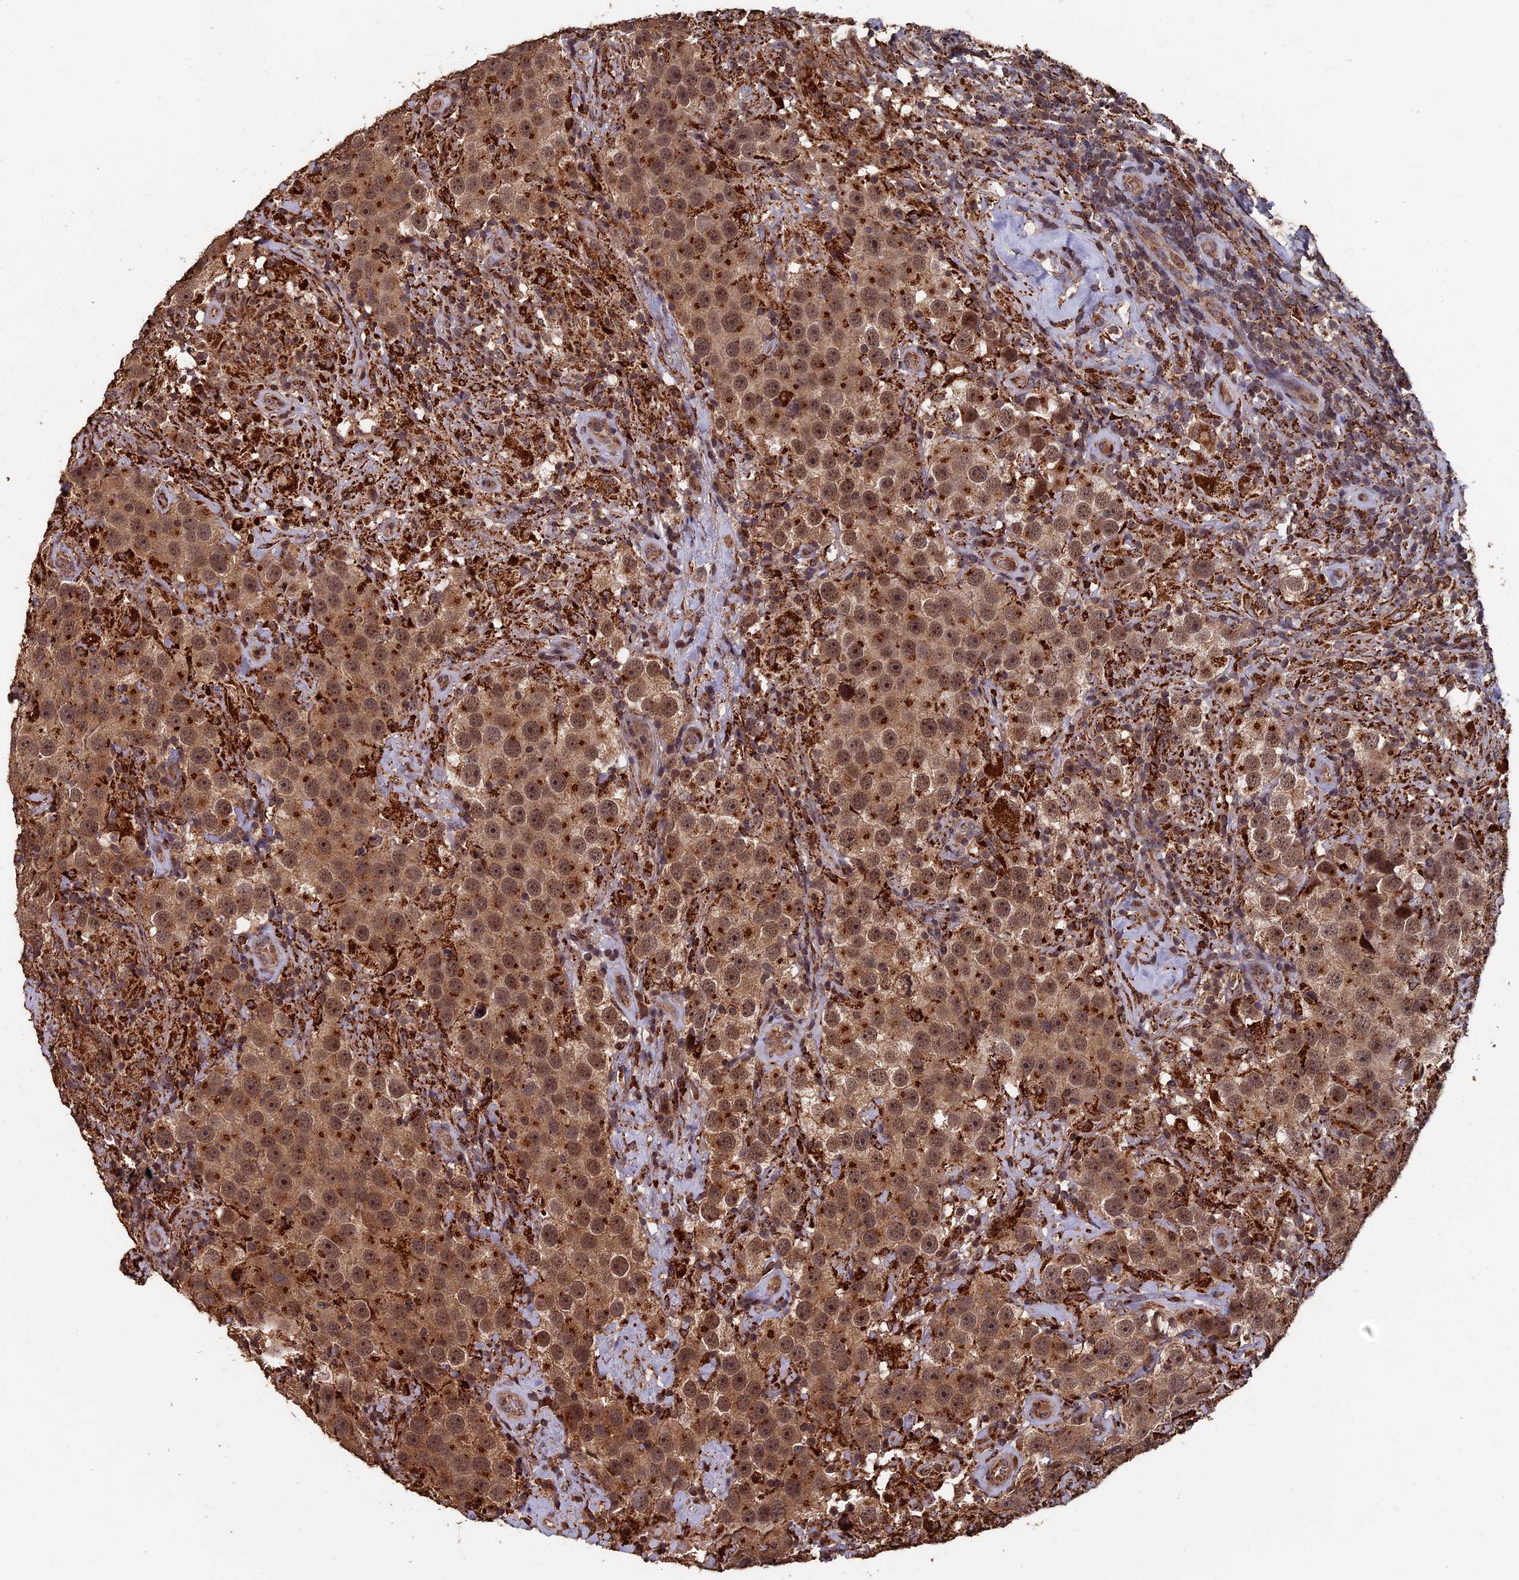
{"staining": {"intensity": "moderate", "quantity": ">75%", "location": "cytoplasmic/membranous,nuclear"}, "tissue": "testis cancer", "cell_type": "Tumor cells", "image_type": "cancer", "snomed": [{"axis": "morphology", "description": "Seminoma, NOS"}, {"axis": "topography", "description": "Testis"}], "caption": "IHC (DAB) staining of human seminoma (testis) displays moderate cytoplasmic/membranous and nuclear protein positivity in approximately >75% of tumor cells.", "gene": "RASGRF1", "patient": {"sex": "male", "age": 49}}